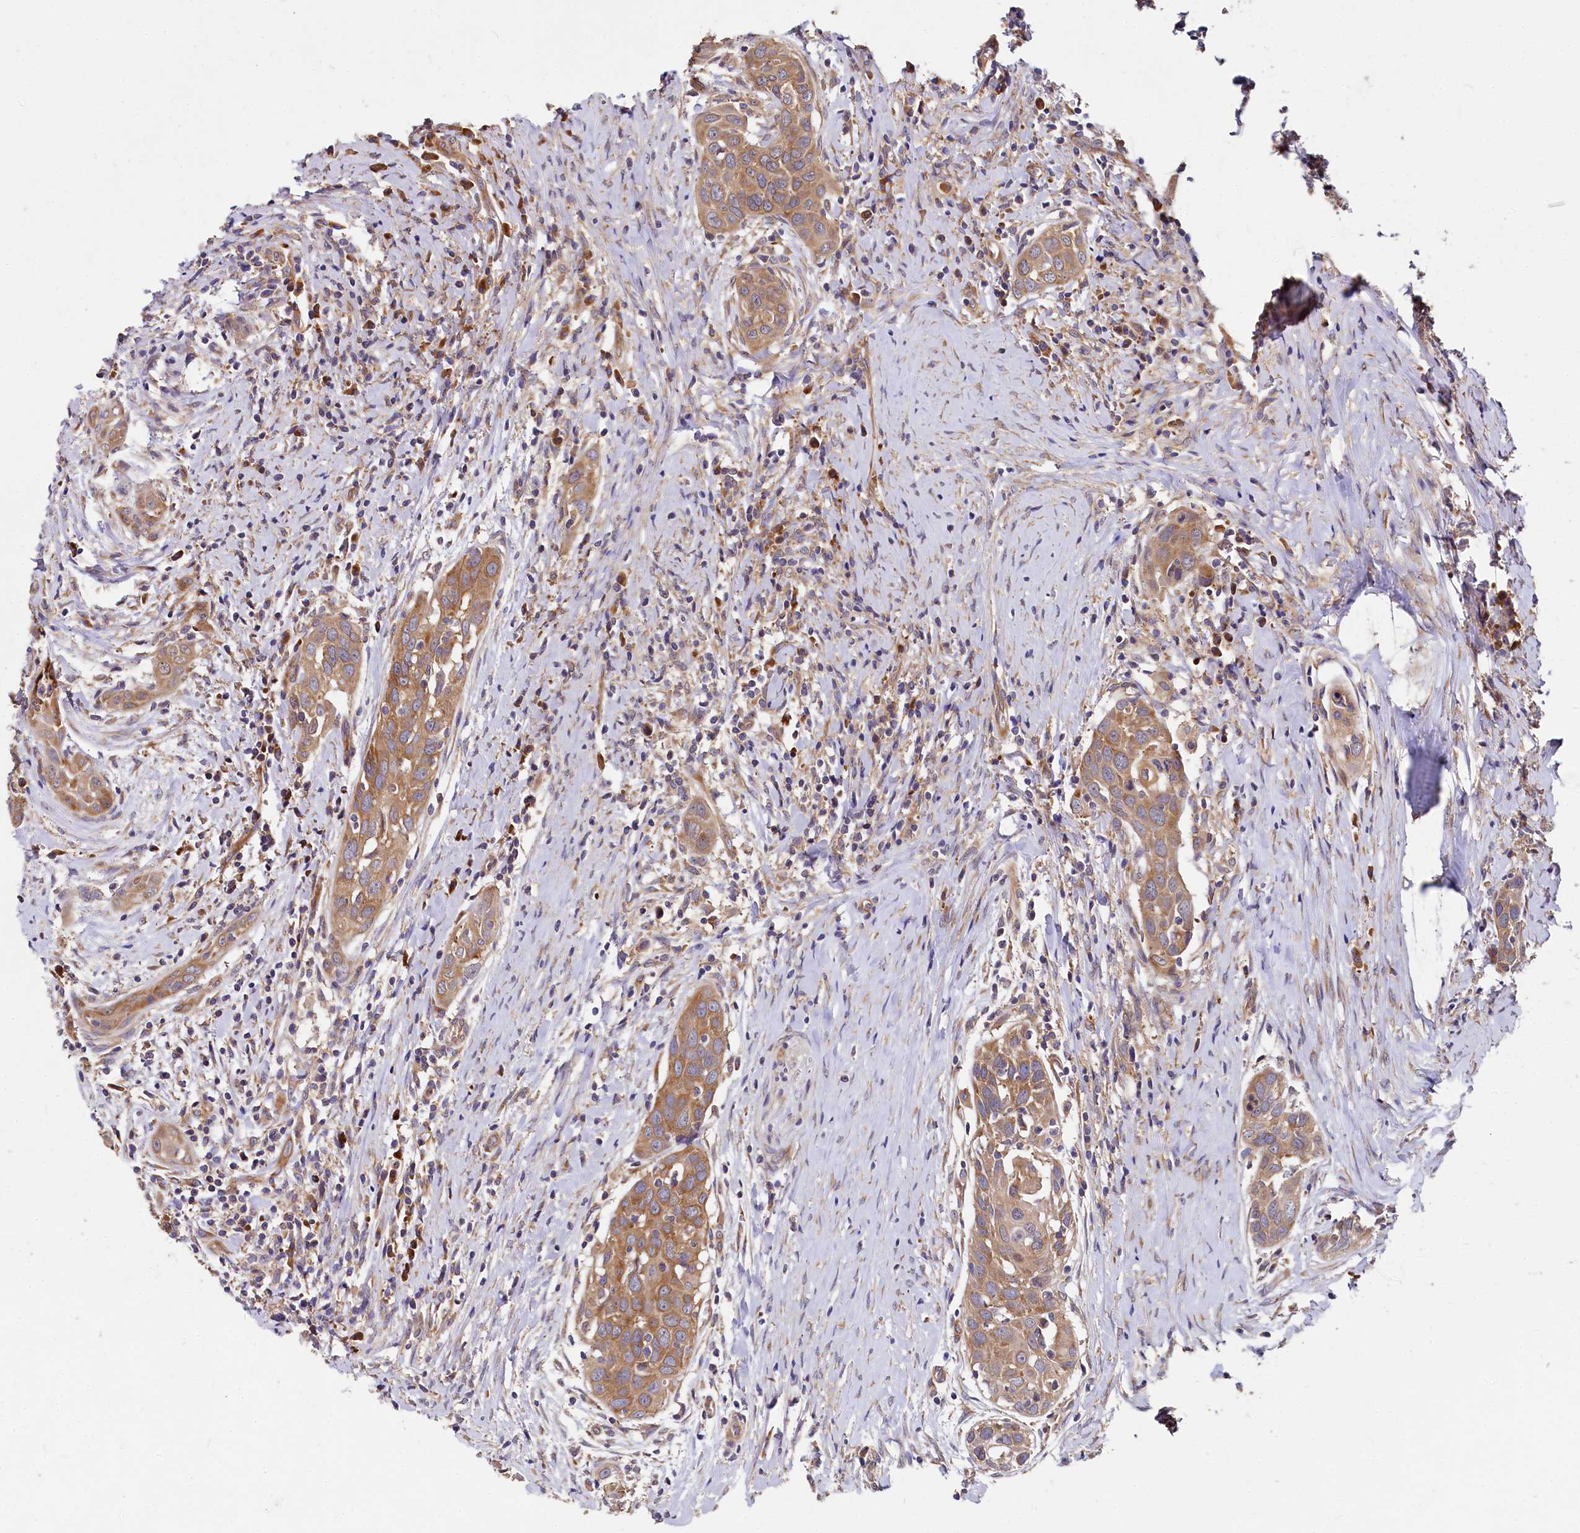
{"staining": {"intensity": "moderate", "quantity": ">75%", "location": "cytoplasmic/membranous"}, "tissue": "head and neck cancer", "cell_type": "Tumor cells", "image_type": "cancer", "snomed": [{"axis": "morphology", "description": "Squamous cell carcinoma, NOS"}, {"axis": "topography", "description": "Oral tissue"}, {"axis": "topography", "description": "Head-Neck"}], "caption": "Tumor cells display moderate cytoplasmic/membranous expression in approximately >75% of cells in head and neck cancer.", "gene": "EIF2B2", "patient": {"sex": "female", "age": 50}}